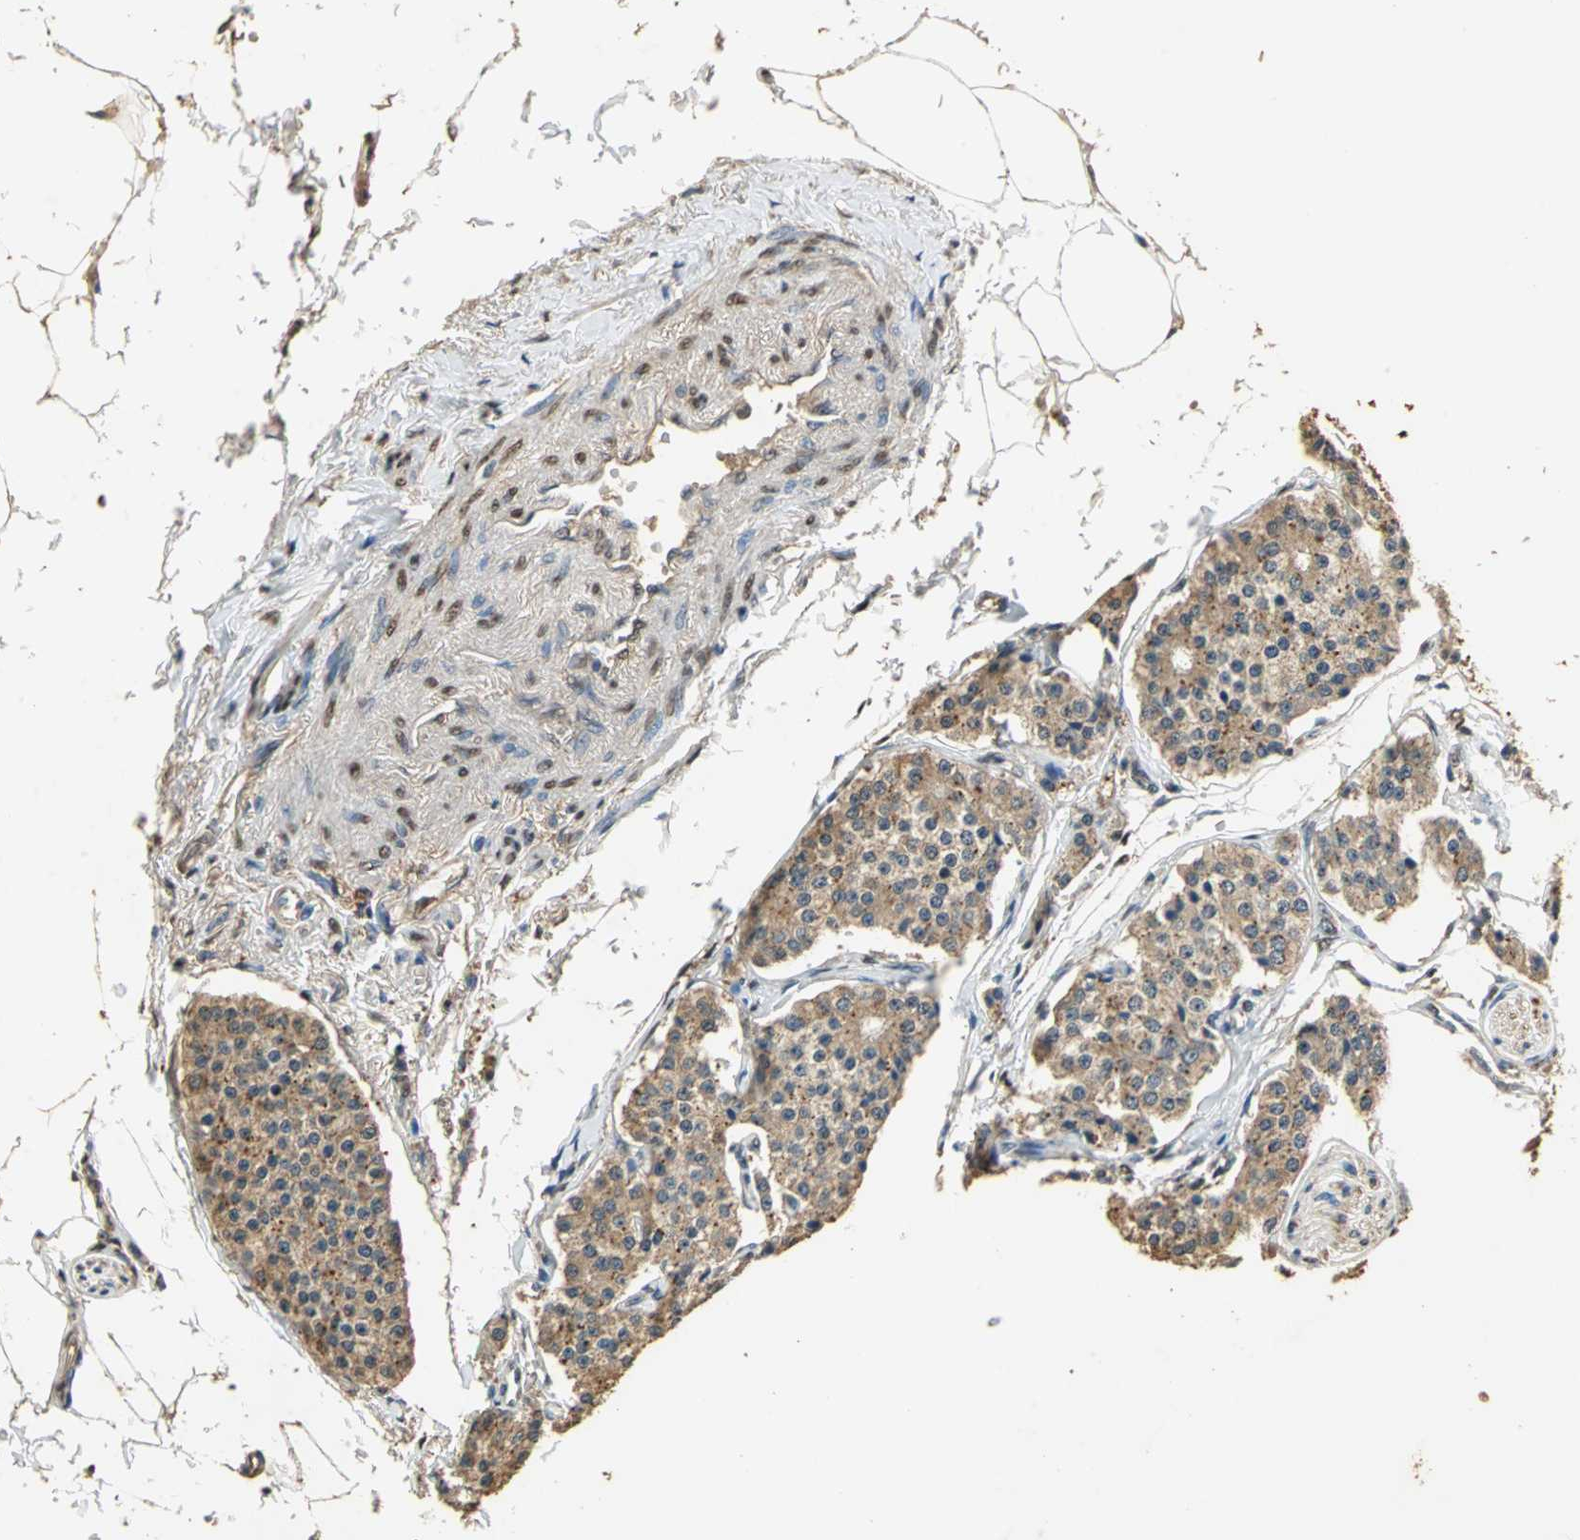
{"staining": {"intensity": "moderate", "quantity": ">75%", "location": "cytoplasmic/membranous"}, "tissue": "carcinoid", "cell_type": "Tumor cells", "image_type": "cancer", "snomed": [{"axis": "morphology", "description": "Carcinoid, malignant, NOS"}, {"axis": "topography", "description": "Colon"}], "caption": "High-magnification brightfield microscopy of carcinoid stained with DAB (brown) and counterstained with hematoxylin (blue). tumor cells exhibit moderate cytoplasmic/membranous expression is seen in approximately>75% of cells. The staining was performed using DAB to visualize the protein expression in brown, while the nuclei were stained in blue with hematoxylin (Magnification: 20x).", "gene": "GAPDH", "patient": {"sex": "female", "age": 61}}